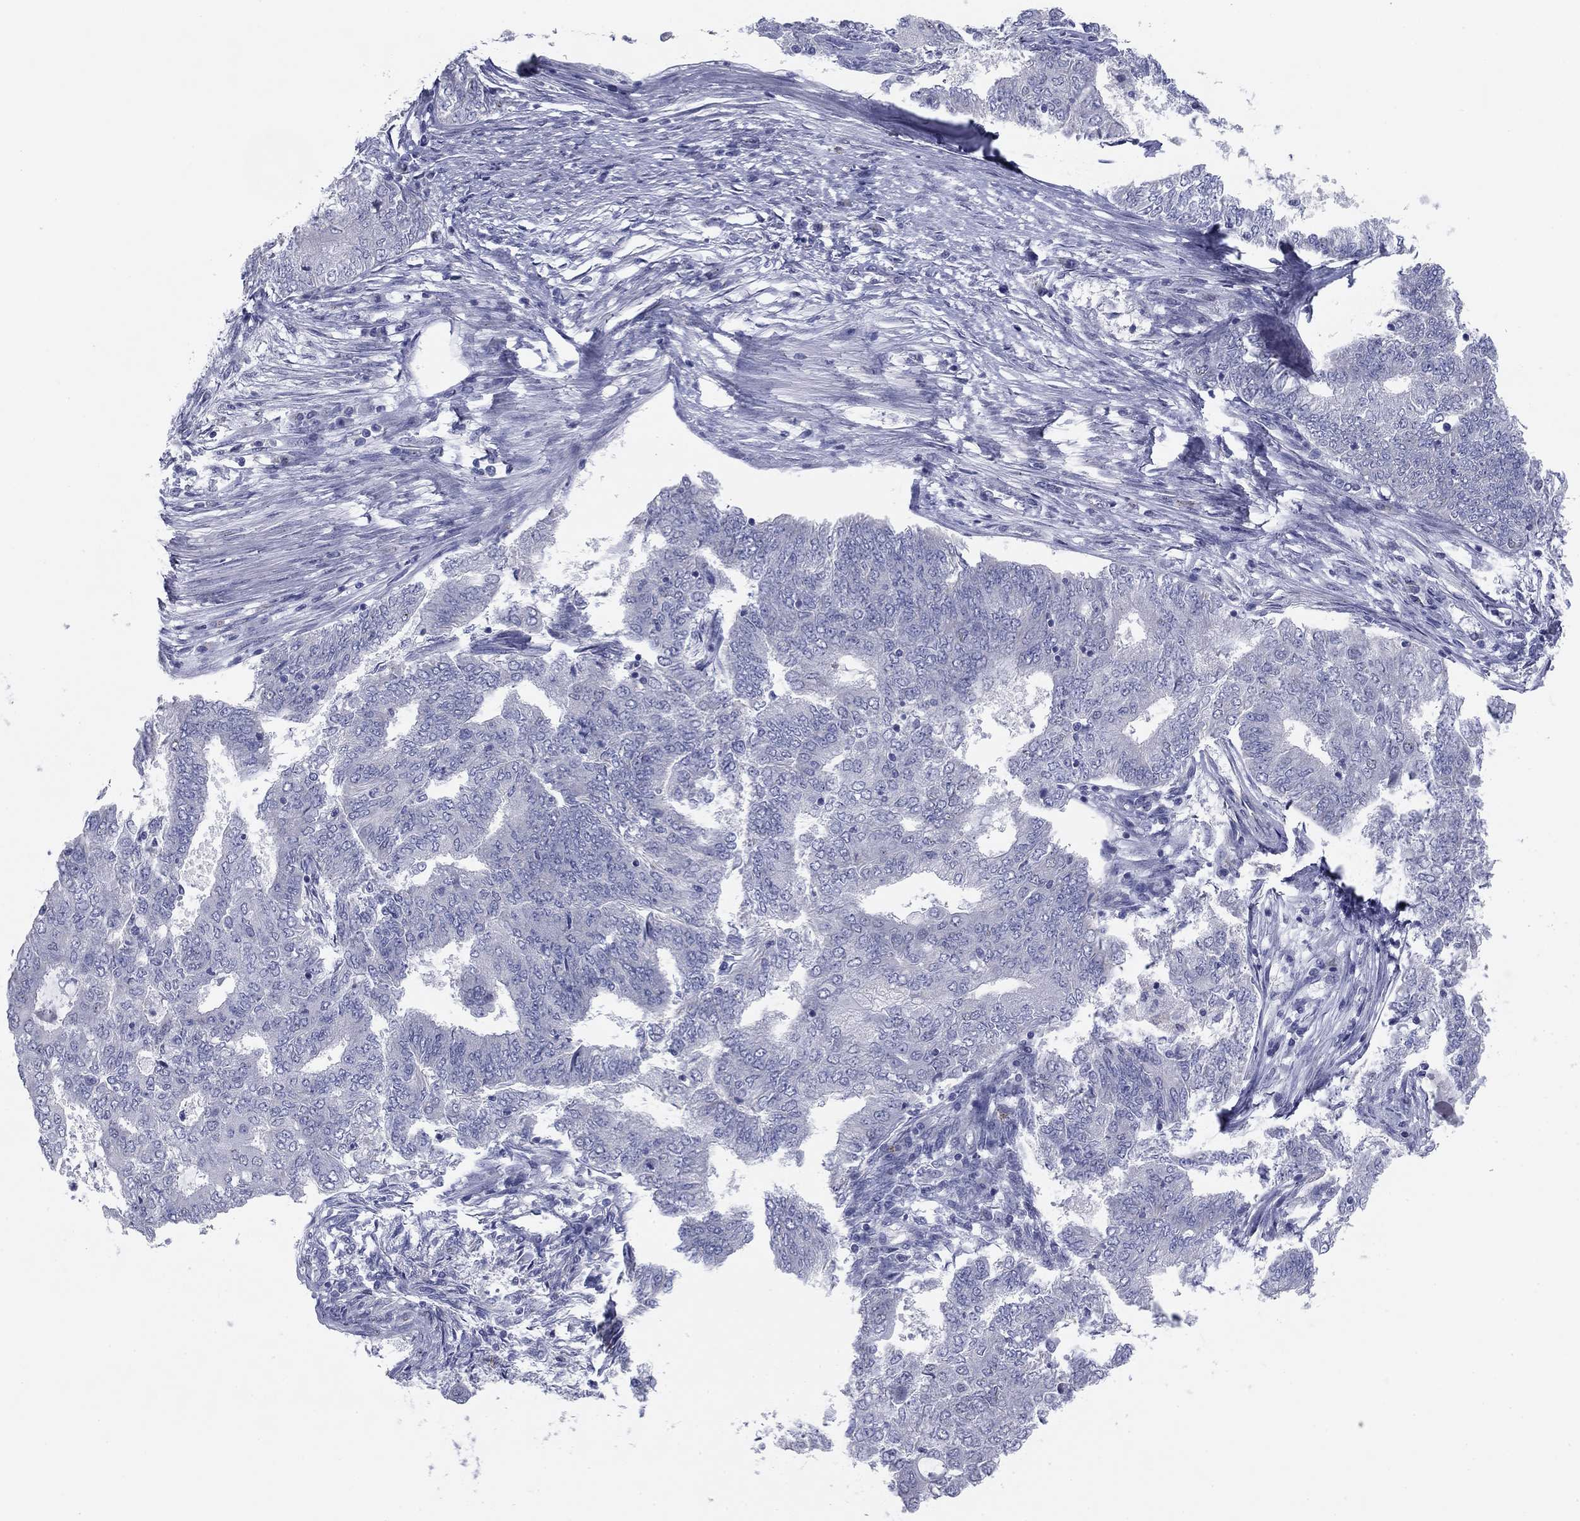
{"staining": {"intensity": "negative", "quantity": "none", "location": "none"}, "tissue": "endometrial cancer", "cell_type": "Tumor cells", "image_type": "cancer", "snomed": [{"axis": "morphology", "description": "Adenocarcinoma, NOS"}, {"axis": "topography", "description": "Endometrium"}], "caption": "DAB (3,3'-diaminobenzidine) immunohistochemical staining of human endometrial cancer (adenocarcinoma) exhibits no significant positivity in tumor cells.", "gene": "SEPTIN3", "patient": {"sex": "female", "age": 62}}